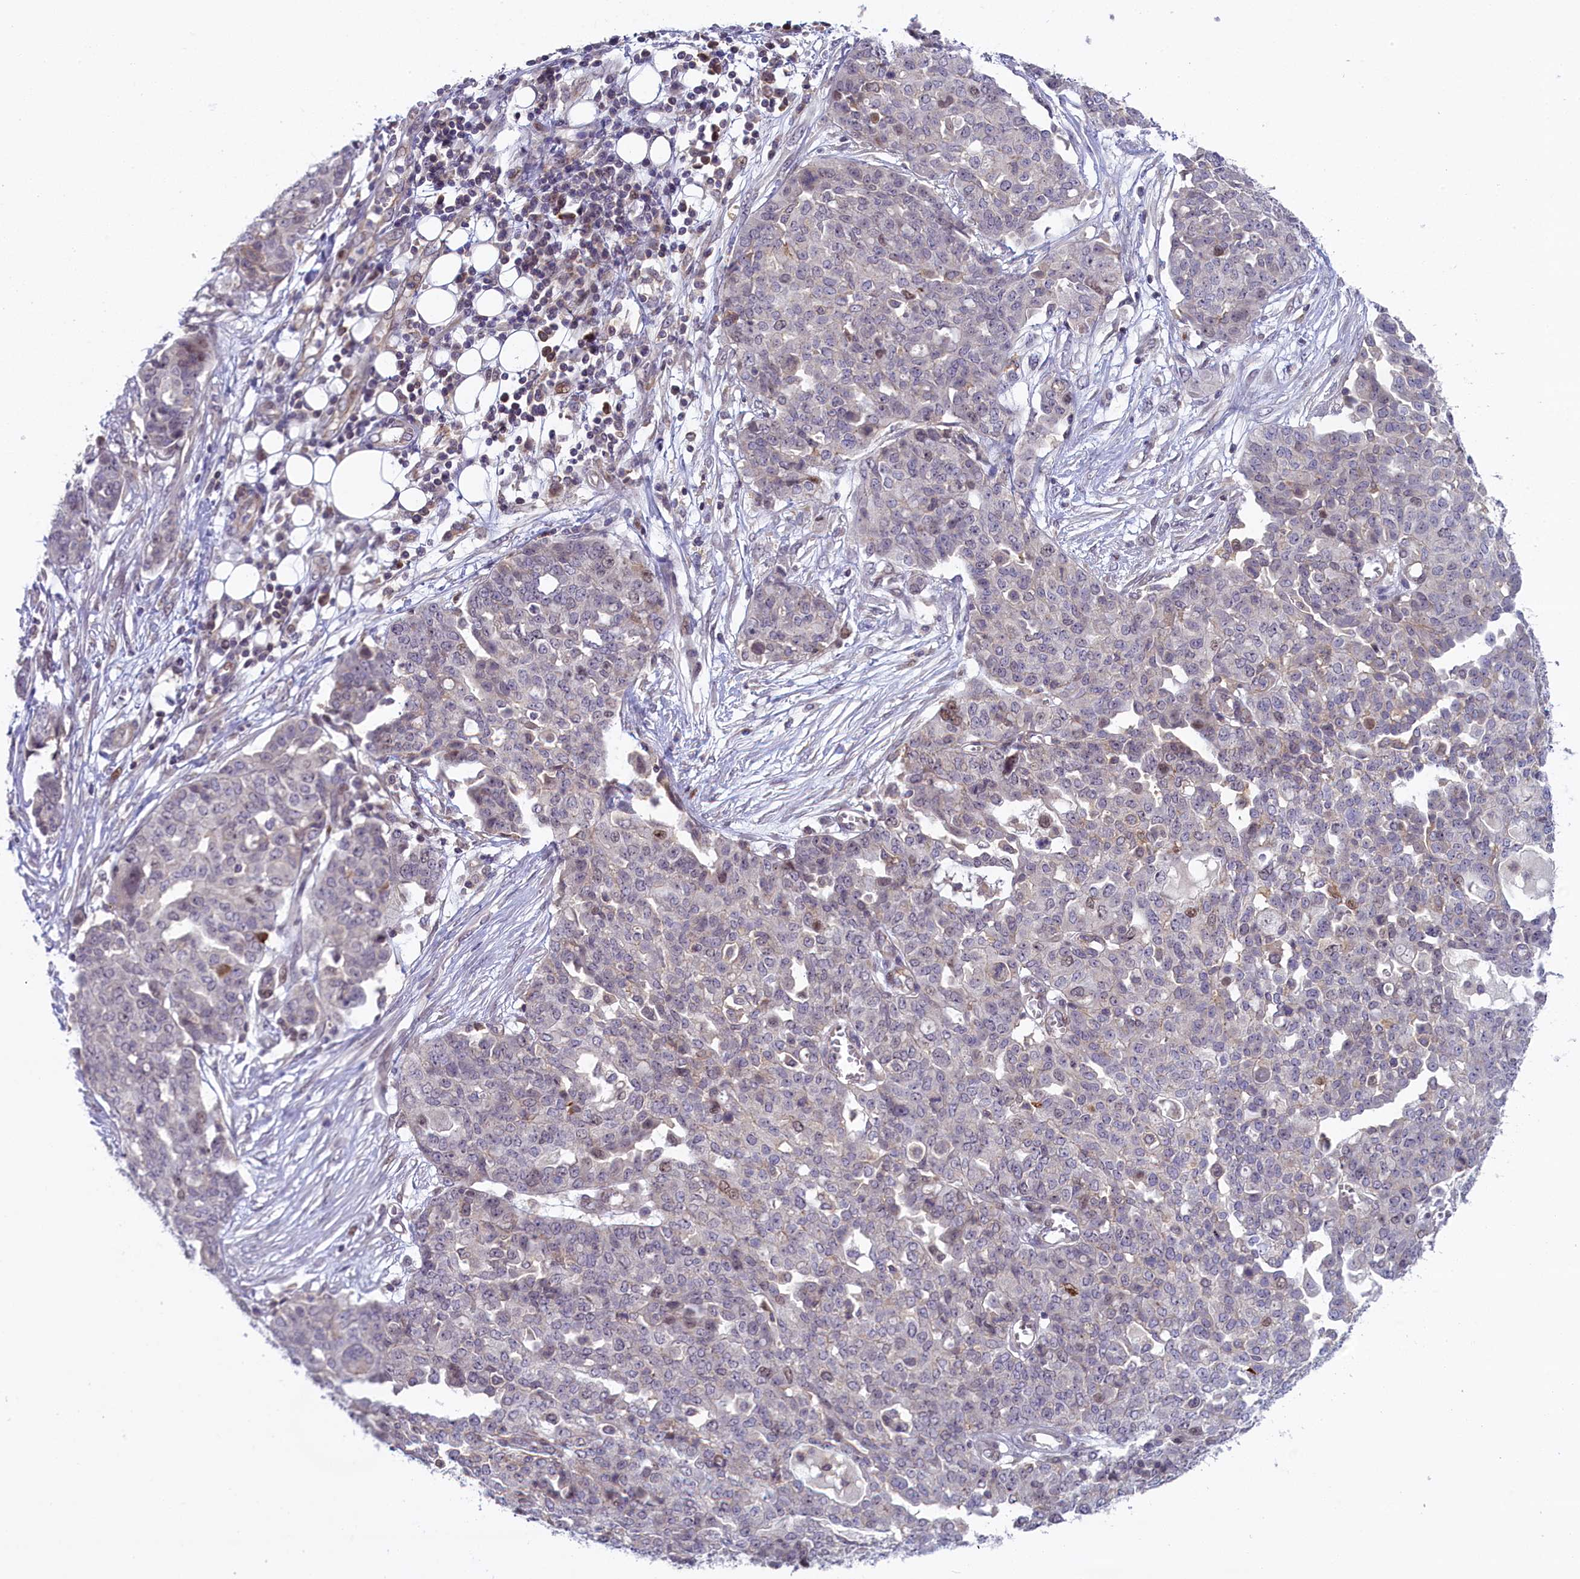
{"staining": {"intensity": "negative", "quantity": "none", "location": "none"}, "tissue": "ovarian cancer", "cell_type": "Tumor cells", "image_type": "cancer", "snomed": [{"axis": "morphology", "description": "Cystadenocarcinoma, serous, NOS"}, {"axis": "topography", "description": "Soft tissue"}, {"axis": "topography", "description": "Ovary"}], "caption": "This photomicrograph is of ovarian cancer (serous cystadenocarcinoma) stained with IHC to label a protein in brown with the nuclei are counter-stained blue. There is no positivity in tumor cells. (DAB immunohistochemistry (IHC), high magnification).", "gene": "CCL23", "patient": {"sex": "female", "age": 57}}